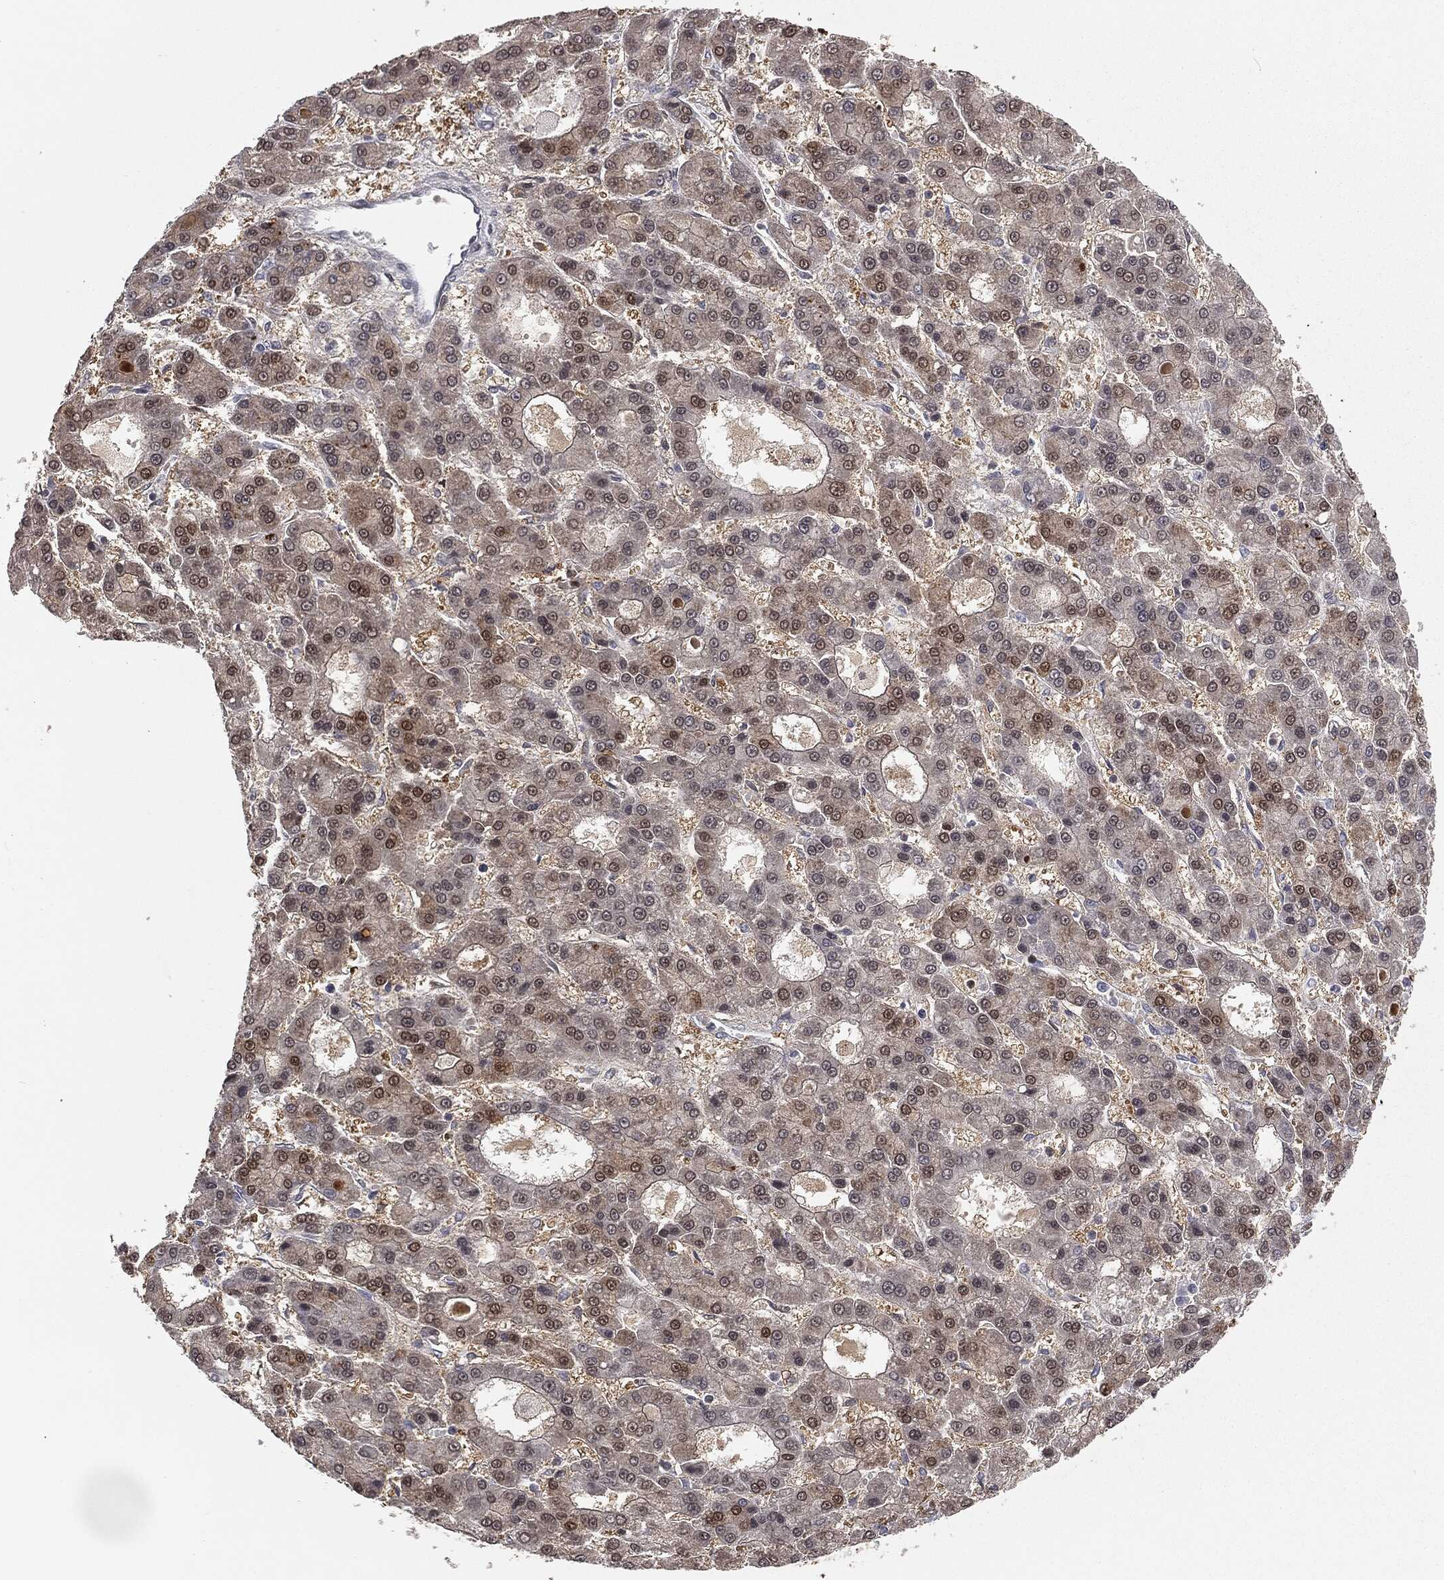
{"staining": {"intensity": "moderate", "quantity": "25%-75%", "location": "nuclear"}, "tissue": "liver cancer", "cell_type": "Tumor cells", "image_type": "cancer", "snomed": [{"axis": "morphology", "description": "Carcinoma, Hepatocellular, NOS"}, {"axis": "topography", "description": "Liver"}], "caption": "Hepatocellular carcinoma (liver) was stained to show a protein in brown. There is medium levels of moderate nuclear staining in about 25%-75% of tumor cells.", "gene": "ALDOB", "patient": {"sex": "male", "age": 70}}